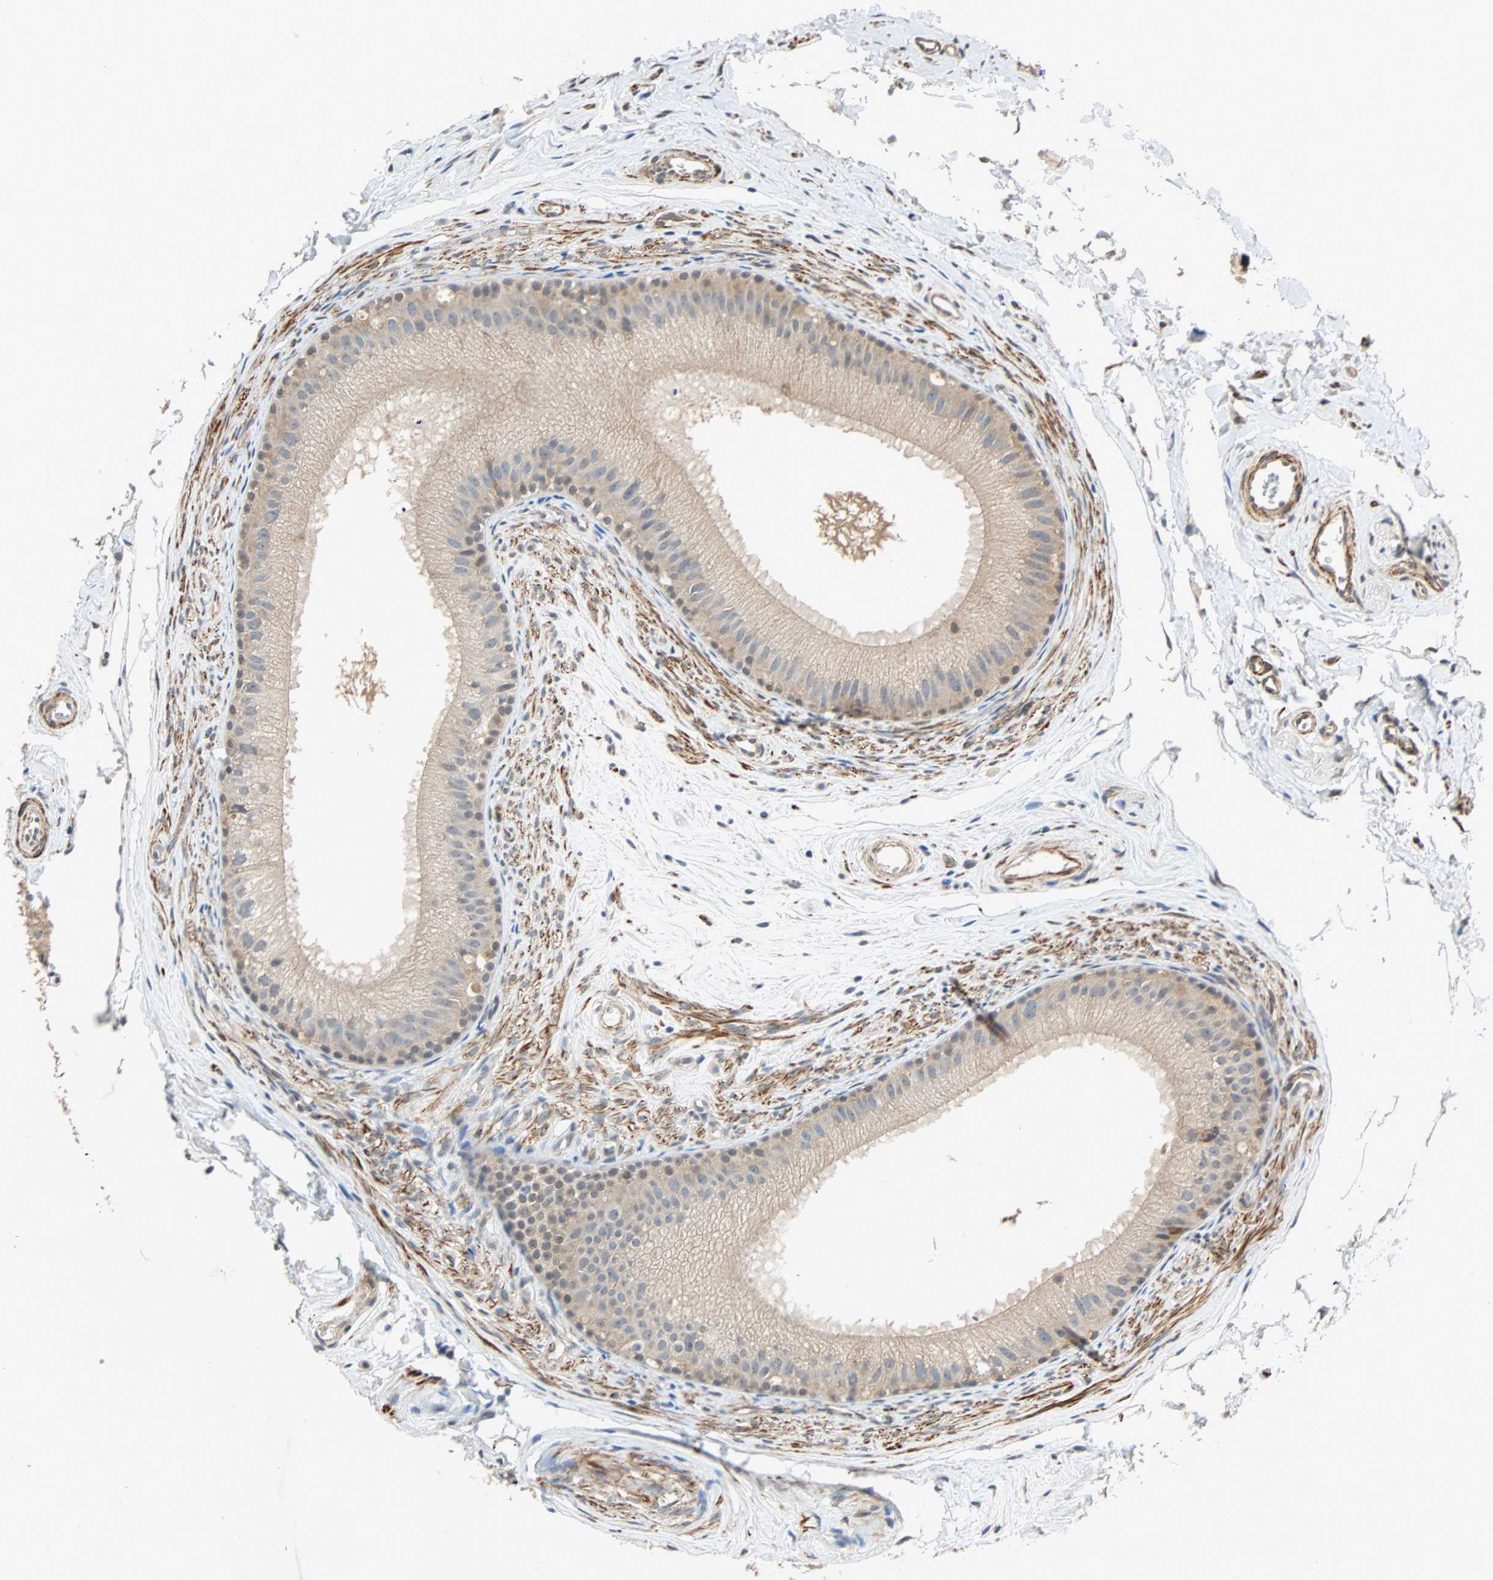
{"staining": {"intensity": "moderate", "quantity": ">75%", "location": "cytoplasmic/membranous"}, "tissue": "epididymis", "cell_type": "Glandular cells", "image_type": "normal", "snomed": [{"axis": "morphology", "description": "Normal tissue, NOS"}, {"axis": "topography", "description": "Epididymis"}], "caption": "Immunohistochemical staining of unremarkable human epididymis displays medium levels of moderate cytoplasmic/membranous positivity in approximately >75% of glandular cells. Nuclei are stained in blue.", "gene": "QSER1", "patient": {"sex": "male", "age": 56}}